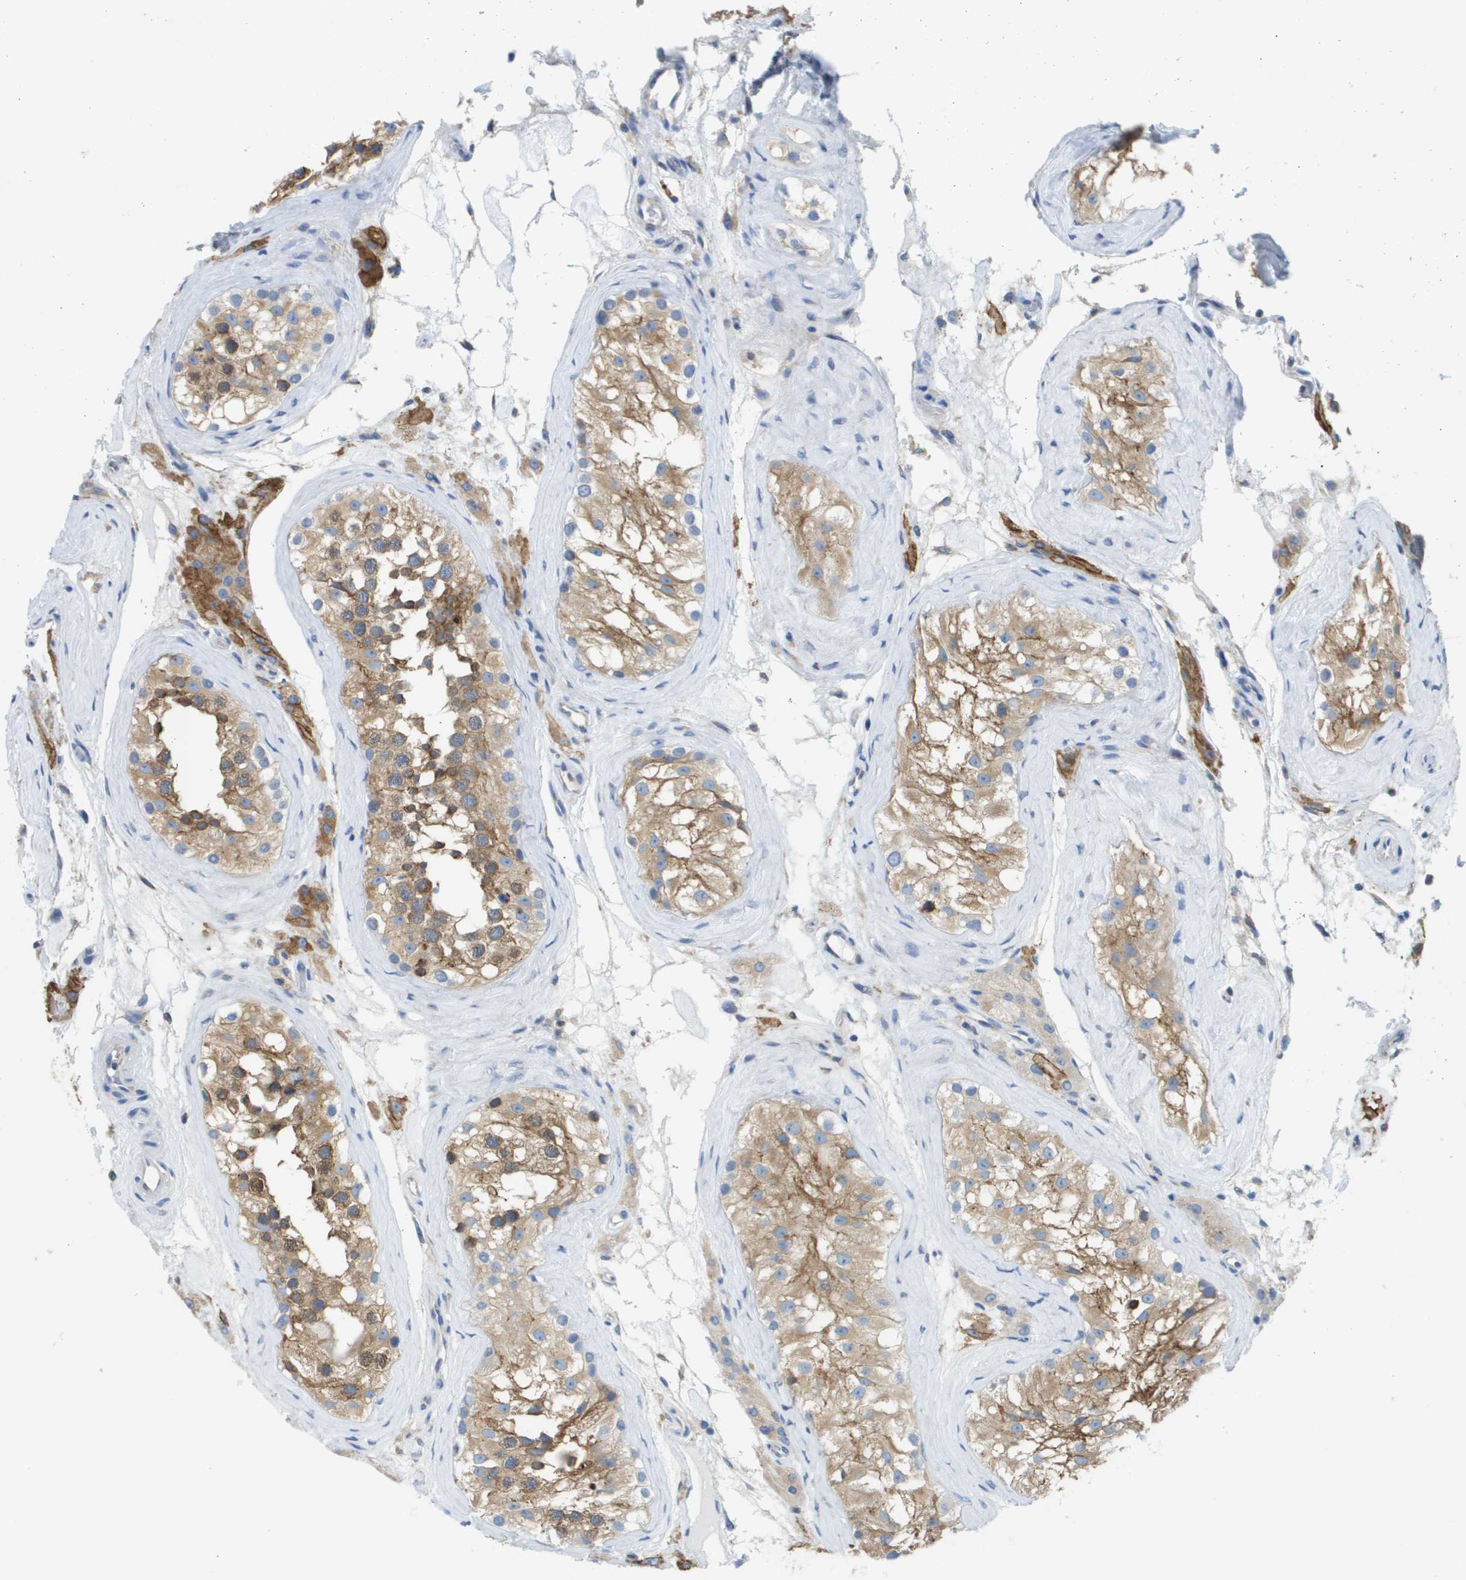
{"staining": {"intensity": "moderate", "quantity": ">75%", "location": "cytoplasmic/membranous"}, "tissue": "testis", "cell_type": "Cells in seminiferous ducts", "image_type": "normal", "snomed": [{"axis": "morphology", "description": "Normal tissue, NOS"}, {"axis": "morphology", "description": "Seminoma, NOS"}, {"axis": "topography", "description": "Testis"}], "caption": "An image of human testis stained for a protein exhibits moderate cytoplasmic/membranous brown staining in cells in seminiferous ducts. (DAB (3,3'-diaminobenzidine) IHC, brown staining for protein, blue staining for nuclei).", "gene": "SDR42E1", "patient": {"sex": "male", "age": 71}}